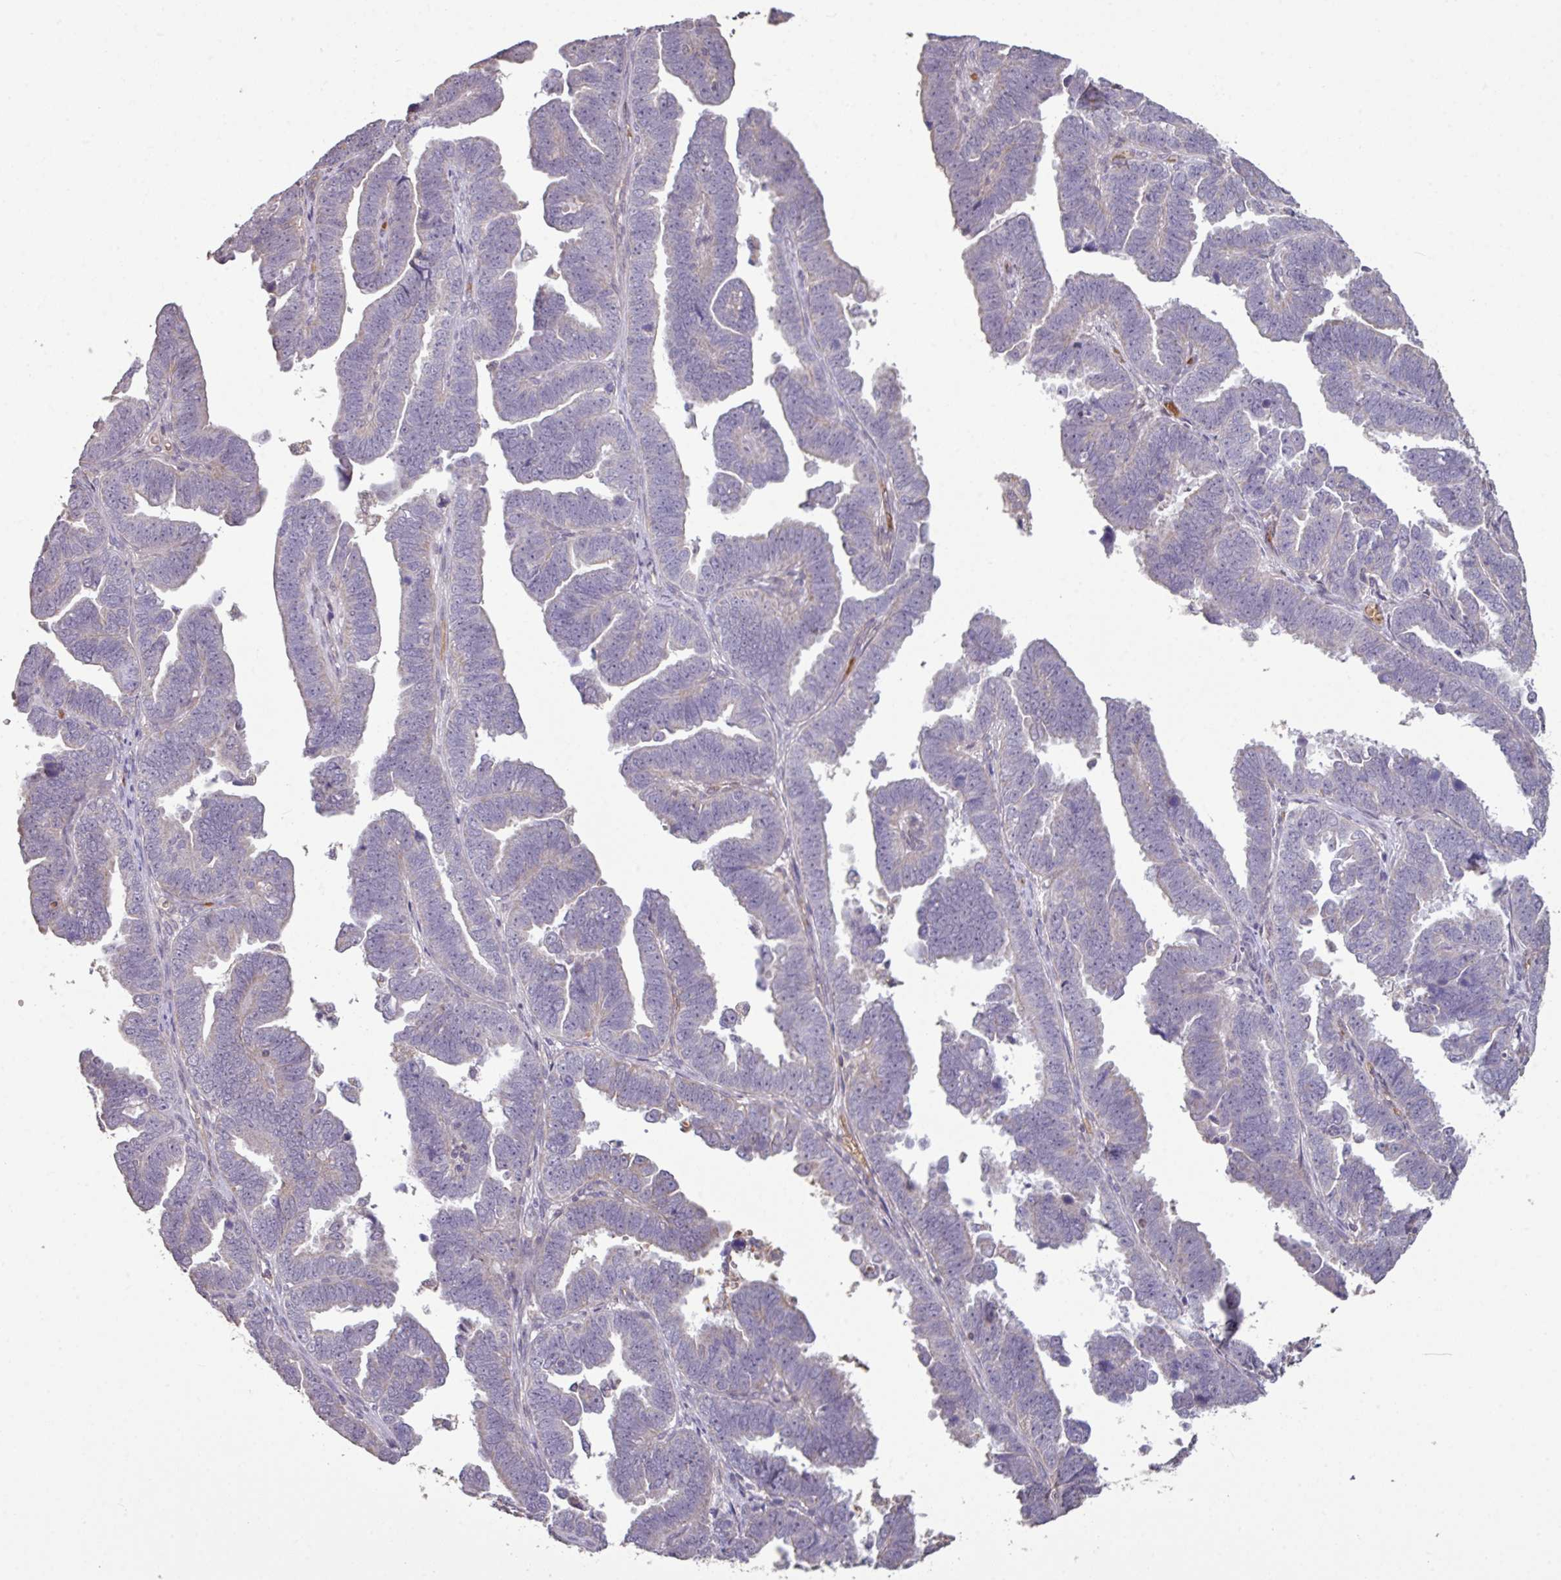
{"staining": {"intensity": "negative", "quantity": "none", "location": "none"}, "tissue": "endometrial cancer", "cell_type": "Tumor cells", "image_type": "cancer", "snomed": [{"axis": "morphology", "description": "Adenocarcinoma, NOS"}, {"axis": "topography", "description": "Endometrium"}], "caption": "High power microscopy photomicrograph of an IHC micrograph of endometrial cancer, revealing no significant positivity in tumor cells. Nuclei are stained in blue.", "gene": "NHSL2", "patient": {"sex": "female", "age": 75}}